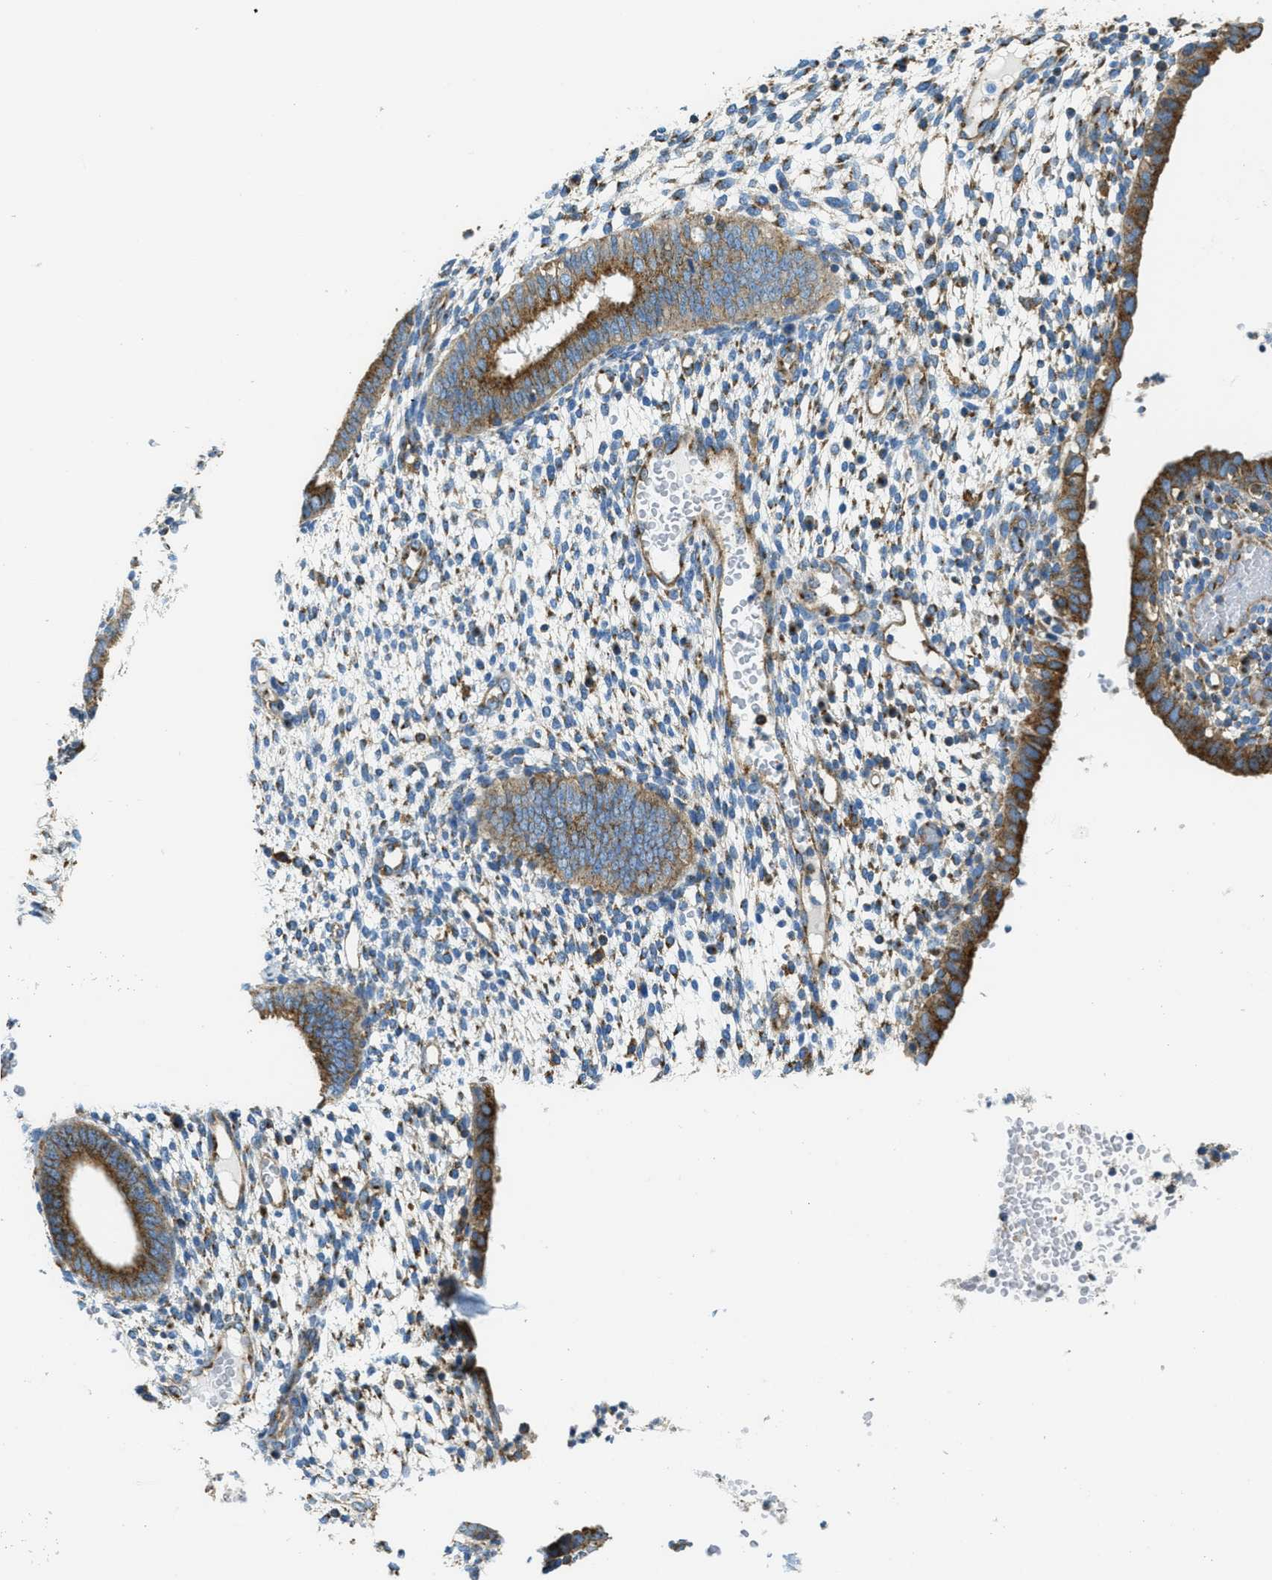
{"staining": {"intensity": "moderate", "quantity": "<25%", "location": "cytoplasmic/membranous"}, "tissue": "endometrium", "cell_type": "Cells in endometrial stroma", "image_type": "normal", "snomed": [{"axis": "morphology", "description": "Normal tissue, NOS"}, {"axis": "topography", "description": "Endometrium"}], "caption": "Immunohistochemistry (IHC) (DAB (3,3'-diaminobenzidine)) staining of unremarkable human endometrium demonstrates moderate cytoplasmic/membranous protein expression in about <25% of cells in endometrial stroma. (DAB IHC with brightfield microscopy, high magnification).", "gene": "AP2B1", "patient": {"sex": "female", "age": 35}}